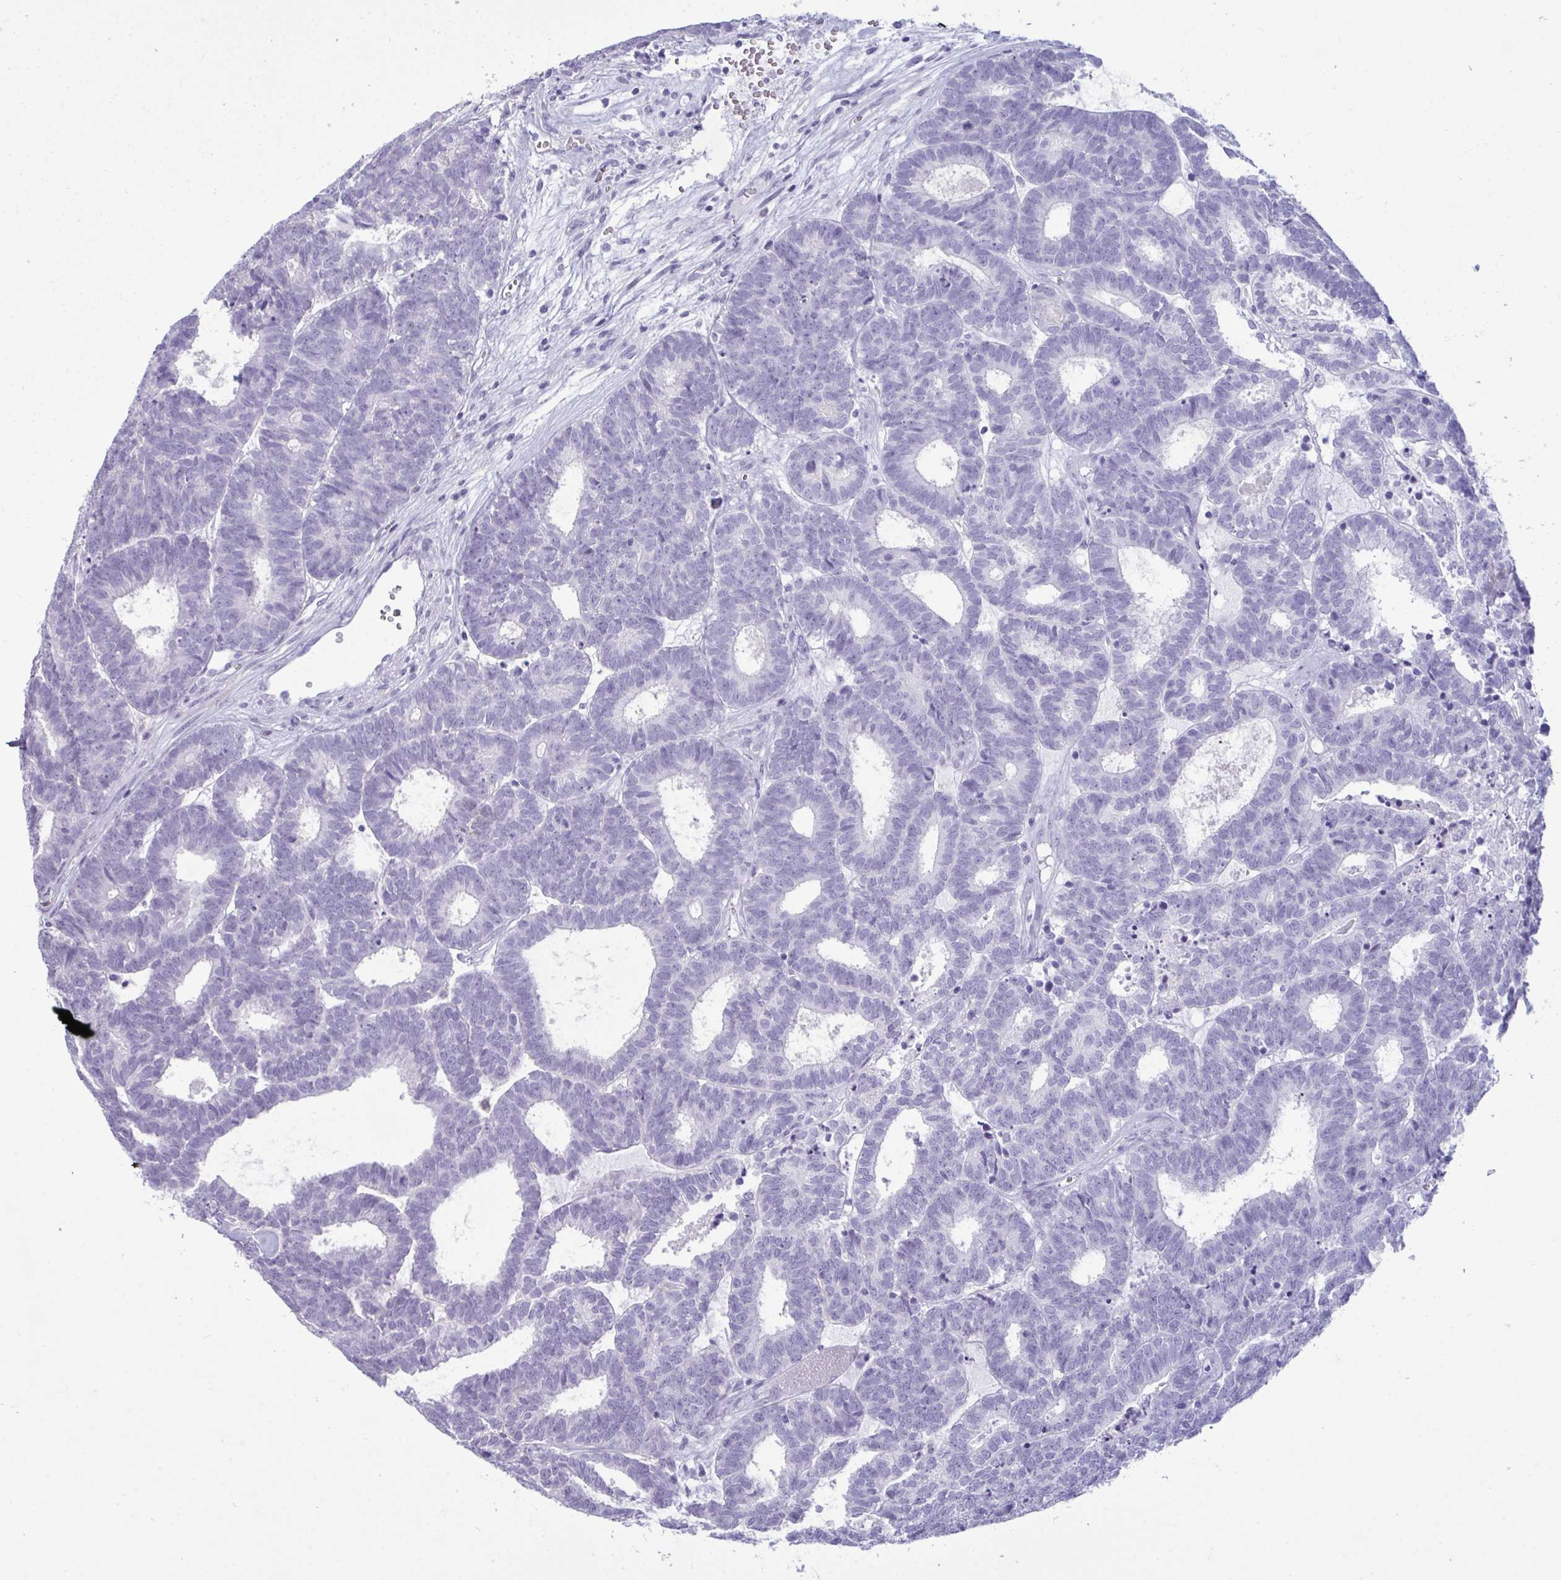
{"staining": {"intensity": "negative", "quantity": "none", "location": "none"}, "tissue": "head and neck cancer", "cell_type": "Tumor cells", "image_type": "cancer", "snomed": [{"axis": "morphology", "description": "Adenocarcinoma, NOS"}, {"axis": "topography", "description": "Head-Neck"}], "caption": "The image reveals no significant positivity in tumor cells of head and neck adenocarcinoma. (DAB (3,3'-diaminobenzidine) IHC visualized using brightfield microscopy, high magnification).", "gene": "ANKRD60", "patient": {"sex": "female", "age": 81}}